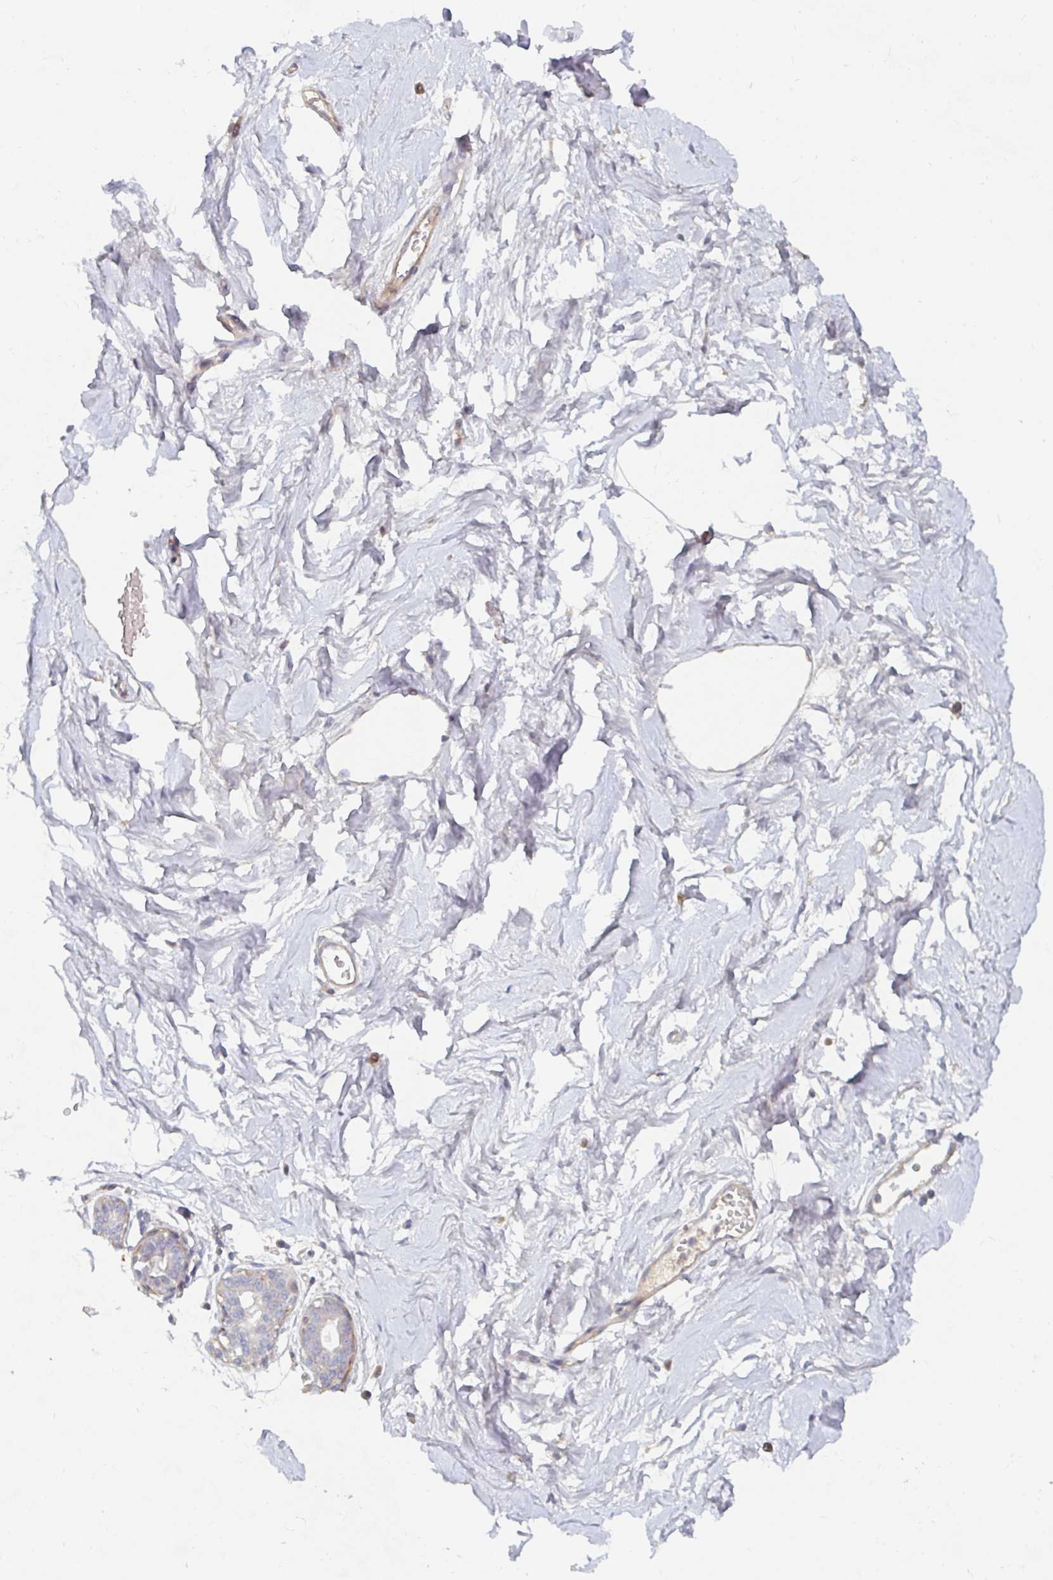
{"staining": {"intensity": "negative", "quantity": "none", "location": "none"}, "tissue": "breast", "cell_type": "Adipocytes", "image_type": "normal", "snomed": [{"axis": "morphology", "description": "Normal tissue, NOS"}, {"axis": "topography", "description": "Breast"}], "caption": "Immunohistochemistry of unremarkable breast exhibits no staining in adipocytes.", "gene": "NME9", "patient": {"sex": "female", "age": 45}}